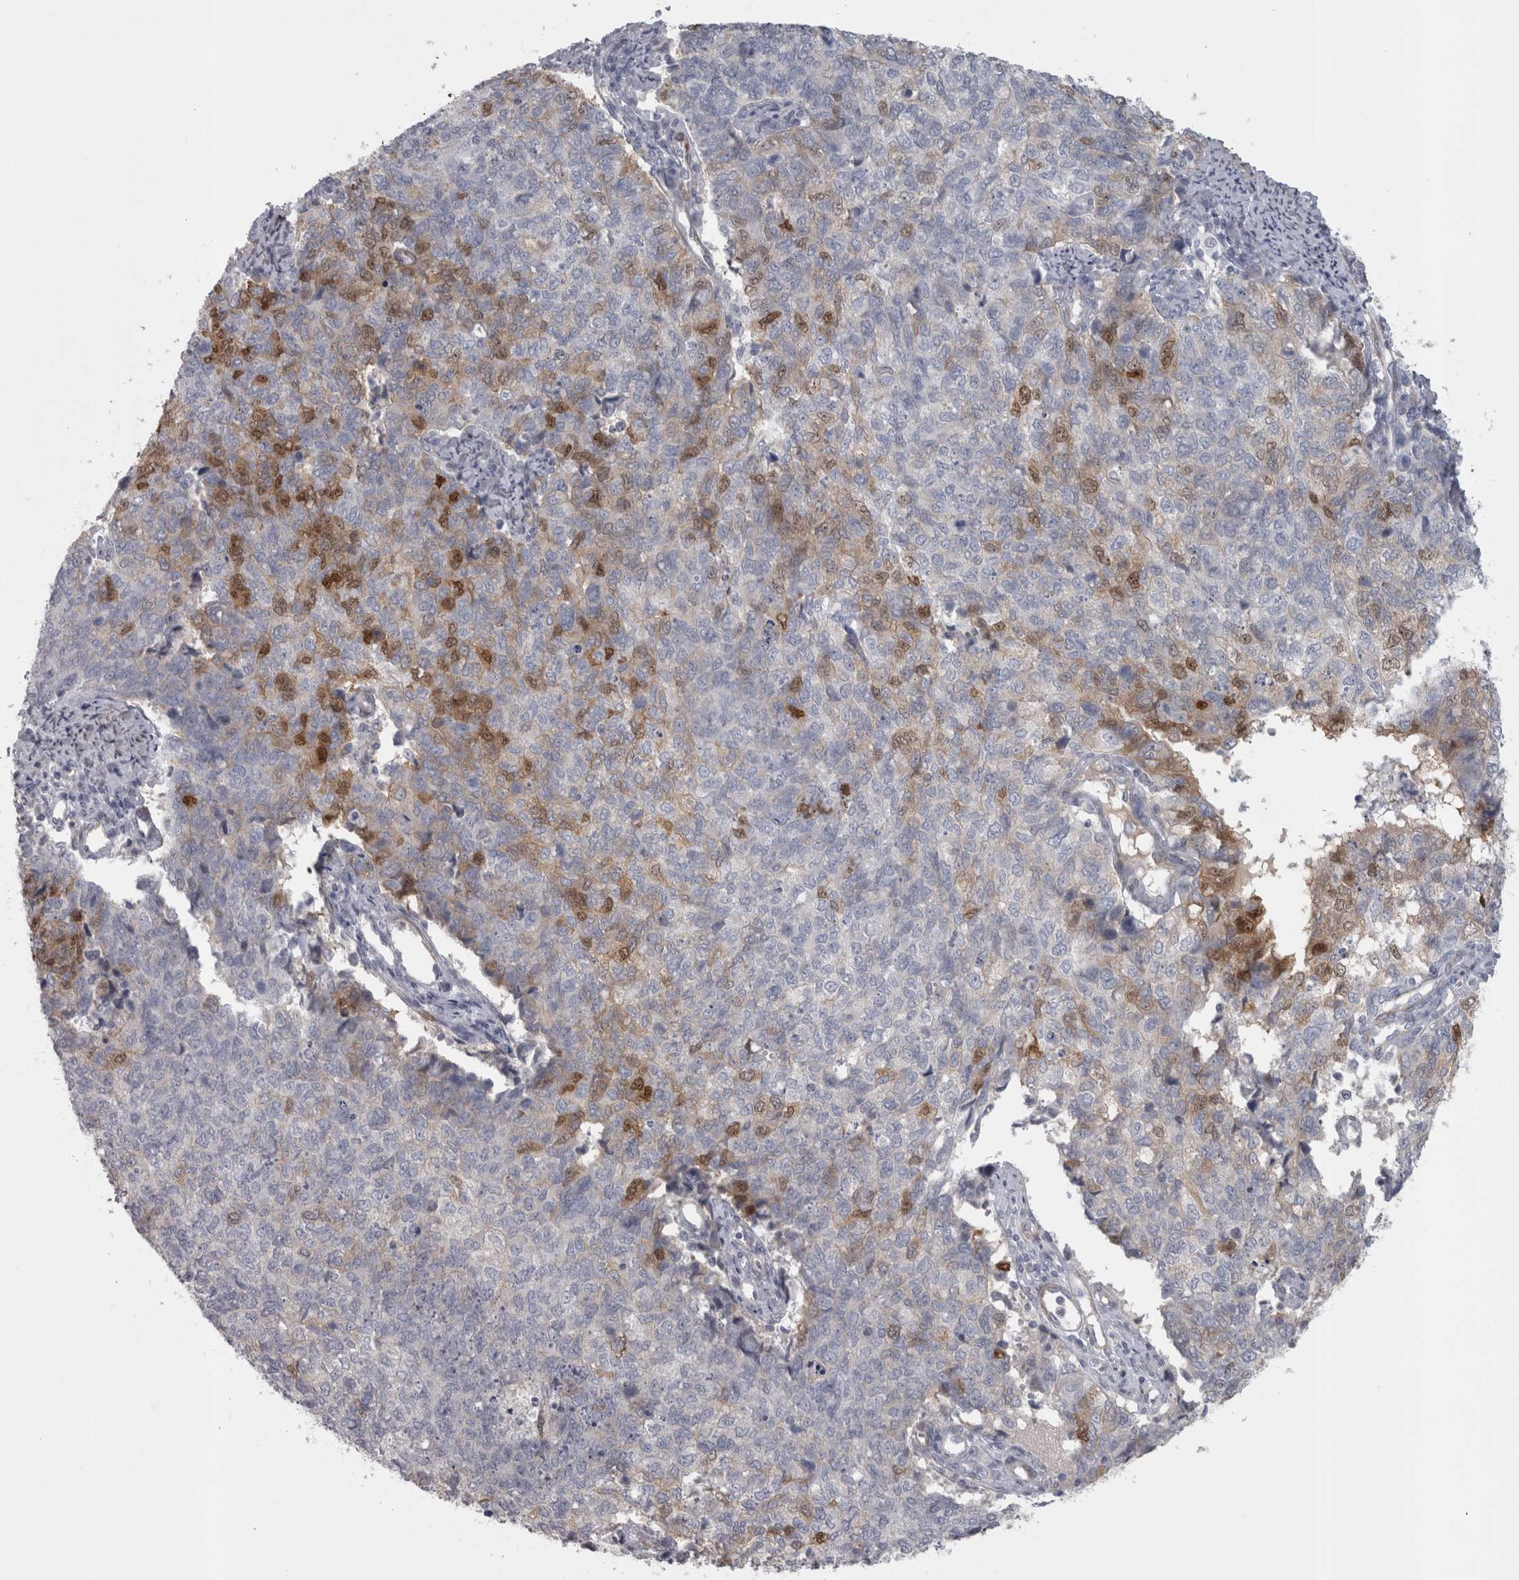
{"staining": {"intensity": "moderate", "quantity": "<25%", "location": "nuclear"}, "tissue": "cervical cancer", "cell_type": "Tumor cells", "image_type": "cancer", "snomed": [{"axis": "morphology", "description": "Squamous cell carcinoma, NOS"}, {"axis": "topography", "description": "Cervix"}], "caption": "An IHC histopathology image of tumor tissue is shown. Protein staining in brown highlights moderate nuclear positivity in cervical cancer (squamous cell carcinoma) within tumor cells. The protein is shown in brown color, while the nuclei are stained blue.", "gene": "PPP1R12B", "patient": {"sex": "female", "age": 63}}